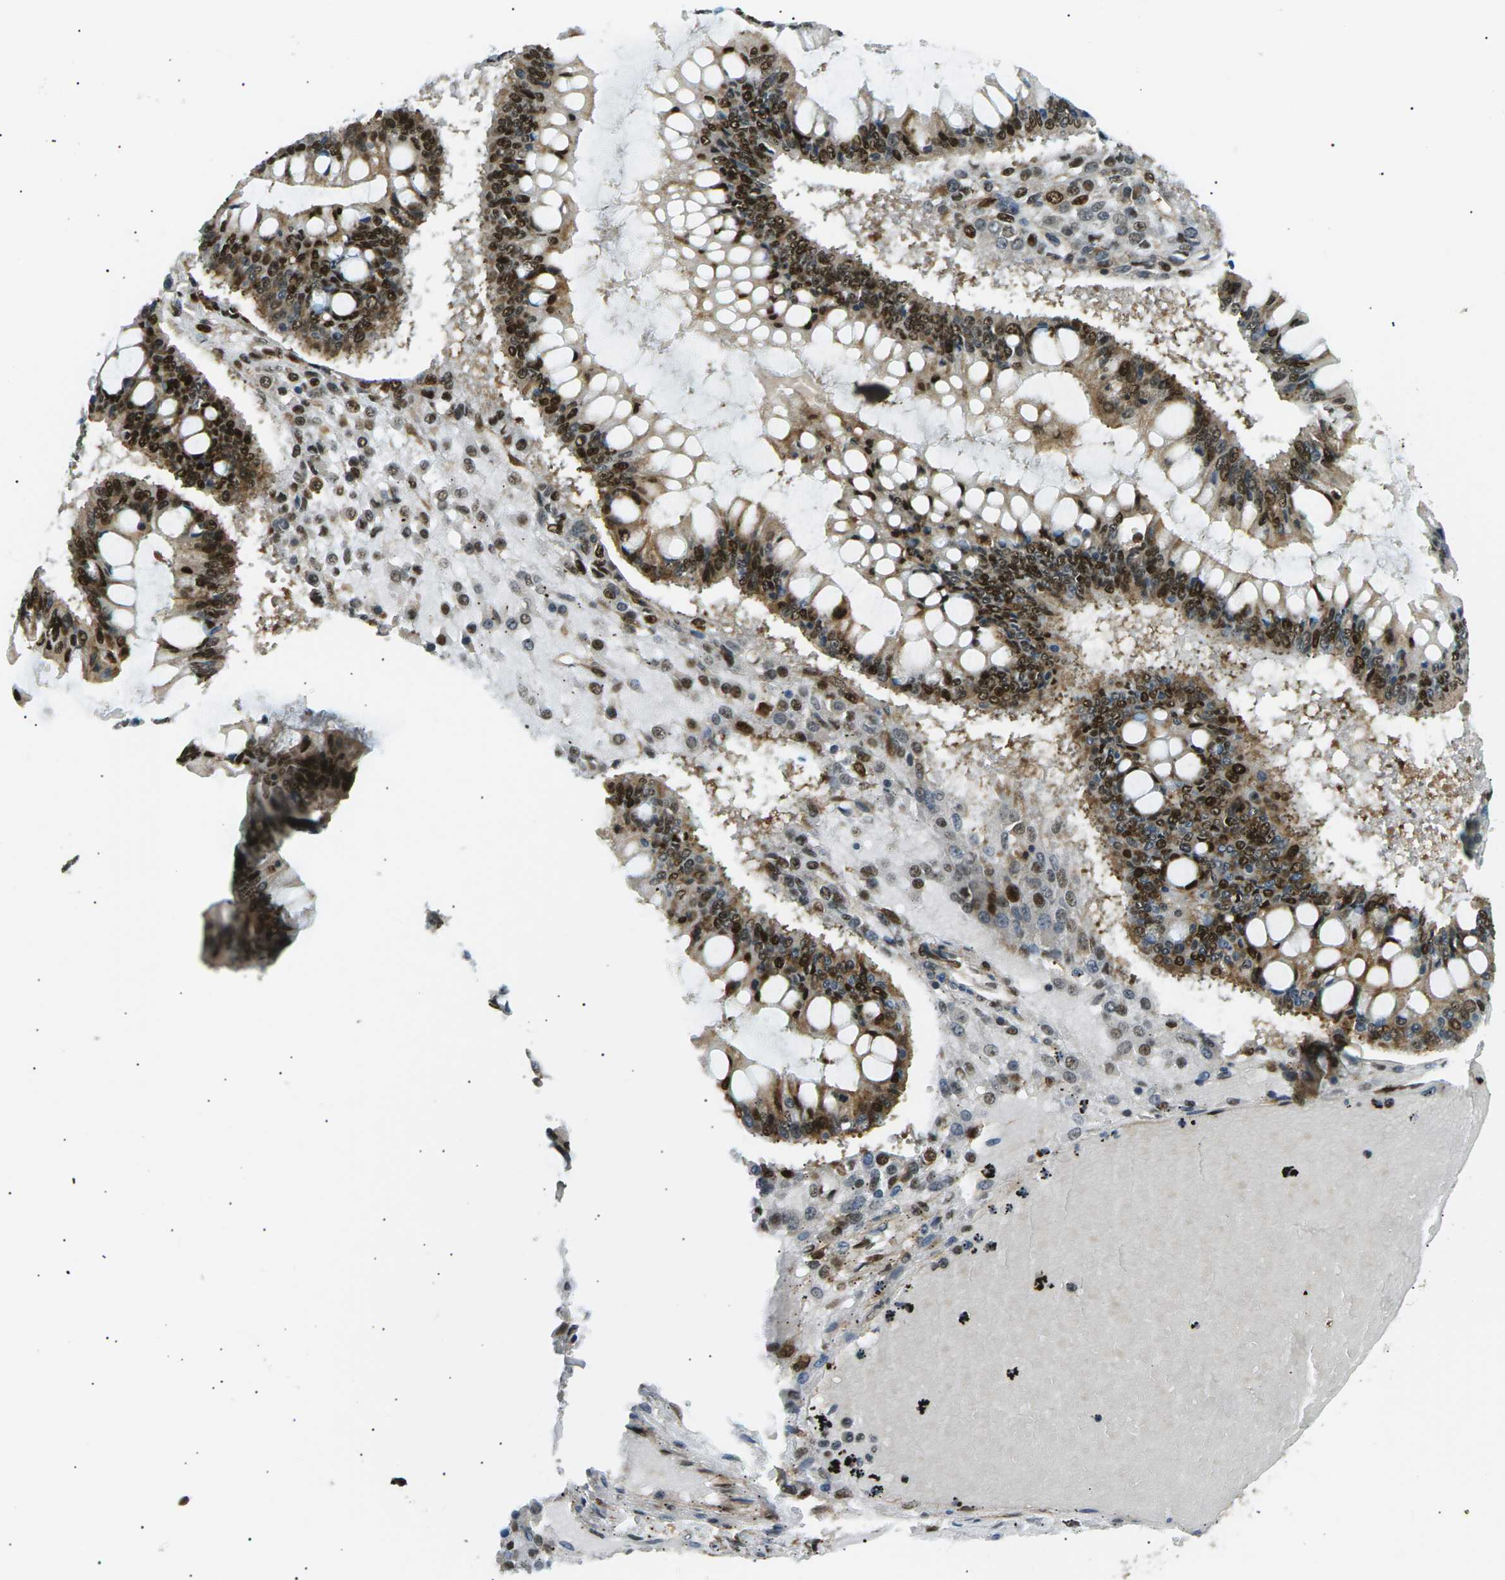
{"staining": {"intensity": "strong", "quantity": "25%-75%", "location": "cytoplasmic/membranous,nuclear"}, "tissue": "ovarian cancer", "cell_type": "Tumor cells", "image_type": "cancer", "snomed": [{"axis": "morphology", "description": "Cystadenocarcinoma, mucinous, NOS"}, {"axis": "topography", "description": "Ovary"}], "caption": "Protein staining shows strong cytoplasmic/membranous and nuclear staining in about 25%-75% of tumor cells in ovarian cancer (mucinous cystadenocarcinoma).", "gene": "RPA2", "patient": {"sex": "female", "age": 73}}